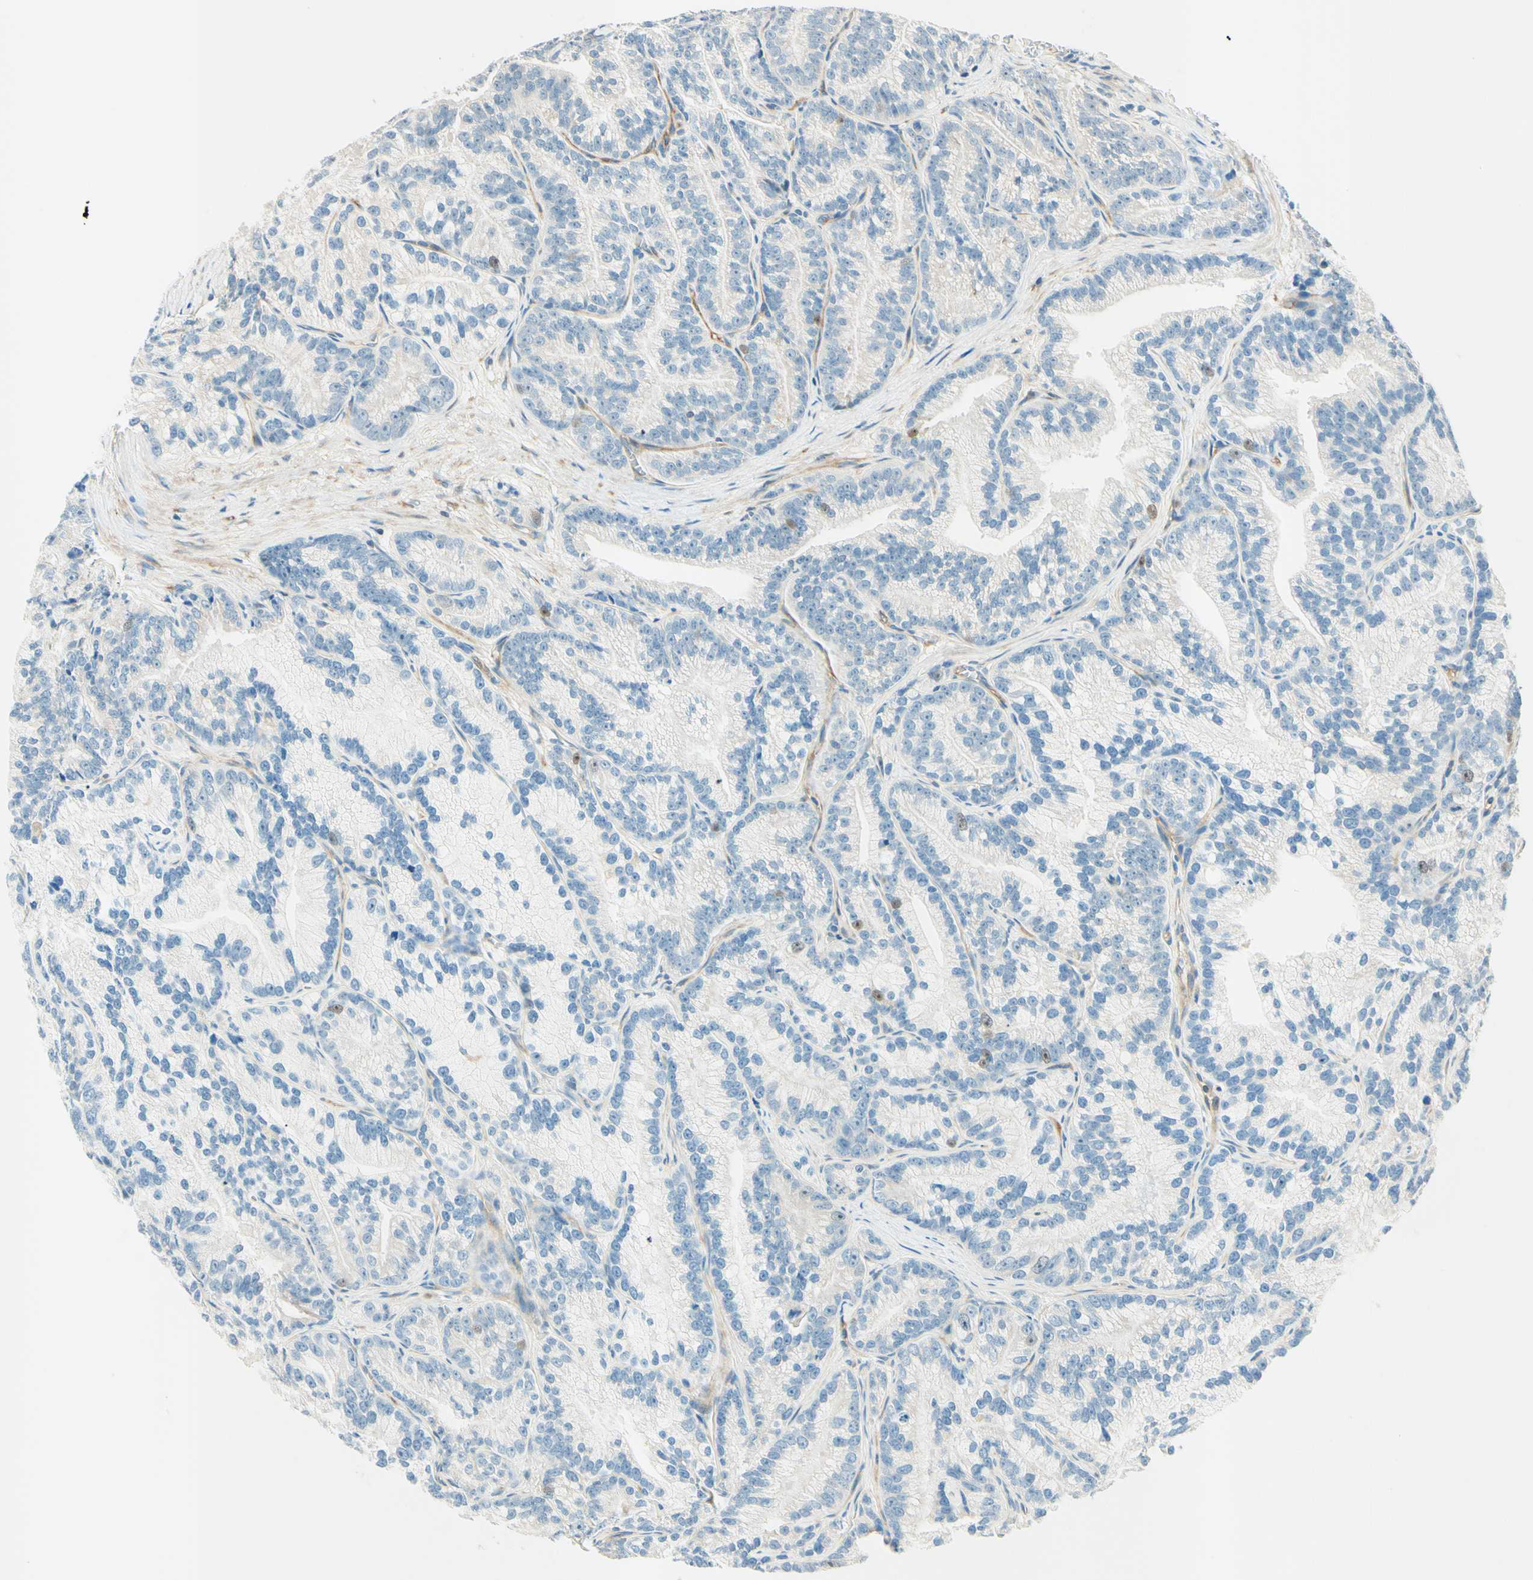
{"staining": {"intensity": "negative", "quantity": "none", "location": "none"}, "tissue": "prostate cancer", "cell_type": "Tumor cells", "image_type": "cancer", "snomed": [{"axis": "morphology", "description": "Adenocarcinoma, Low grade"}, {"axis": "topography", "description": "Prostate"}], "caption": "The histopathology image exhibits no staining of tumor cells in prostate cancer.", "gene": "TAOK2", "patient": {"sex": "male", "age": 89}}